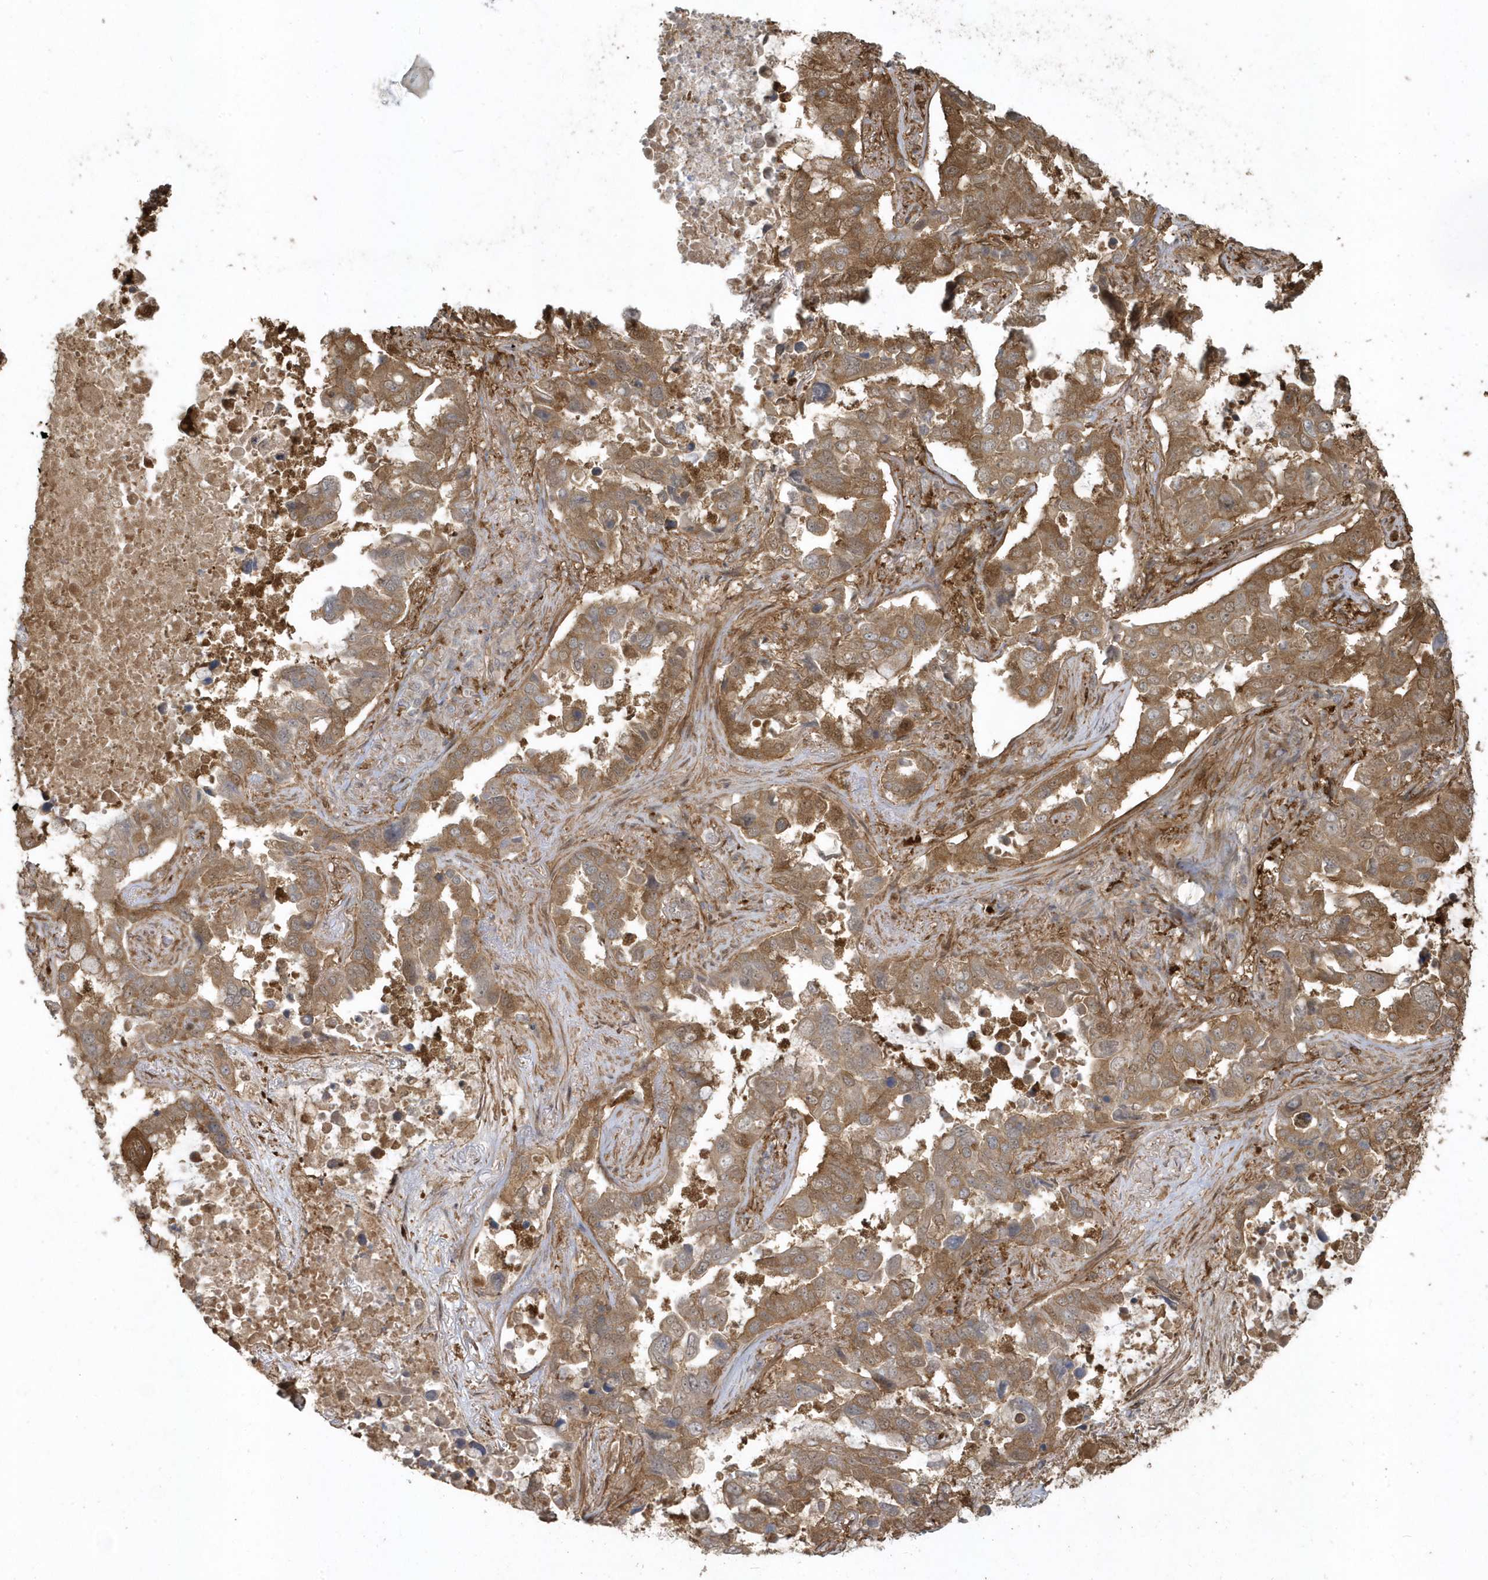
{"staining": {"intensity": "moderate", "quantity": ">75%", "location": "cytoplasmic/membranous"}, "tissue": "lung cancer", "cell_type": "Tumor cells", "image_type": "cancer", "snomed": [{"axis": "morphology", "description": "Squamous cell carcinoma, NOS"}, {"axis": "topography", "description": "Lung"}], "caption": "The immunohistochemical stain highlights moderate cytoplasmic/membranous staining in tumor cells of squamous cell carcinoma (lung) tissue.", "gene": "HNMT", "patient": {"sex": "male", "age": 66}}